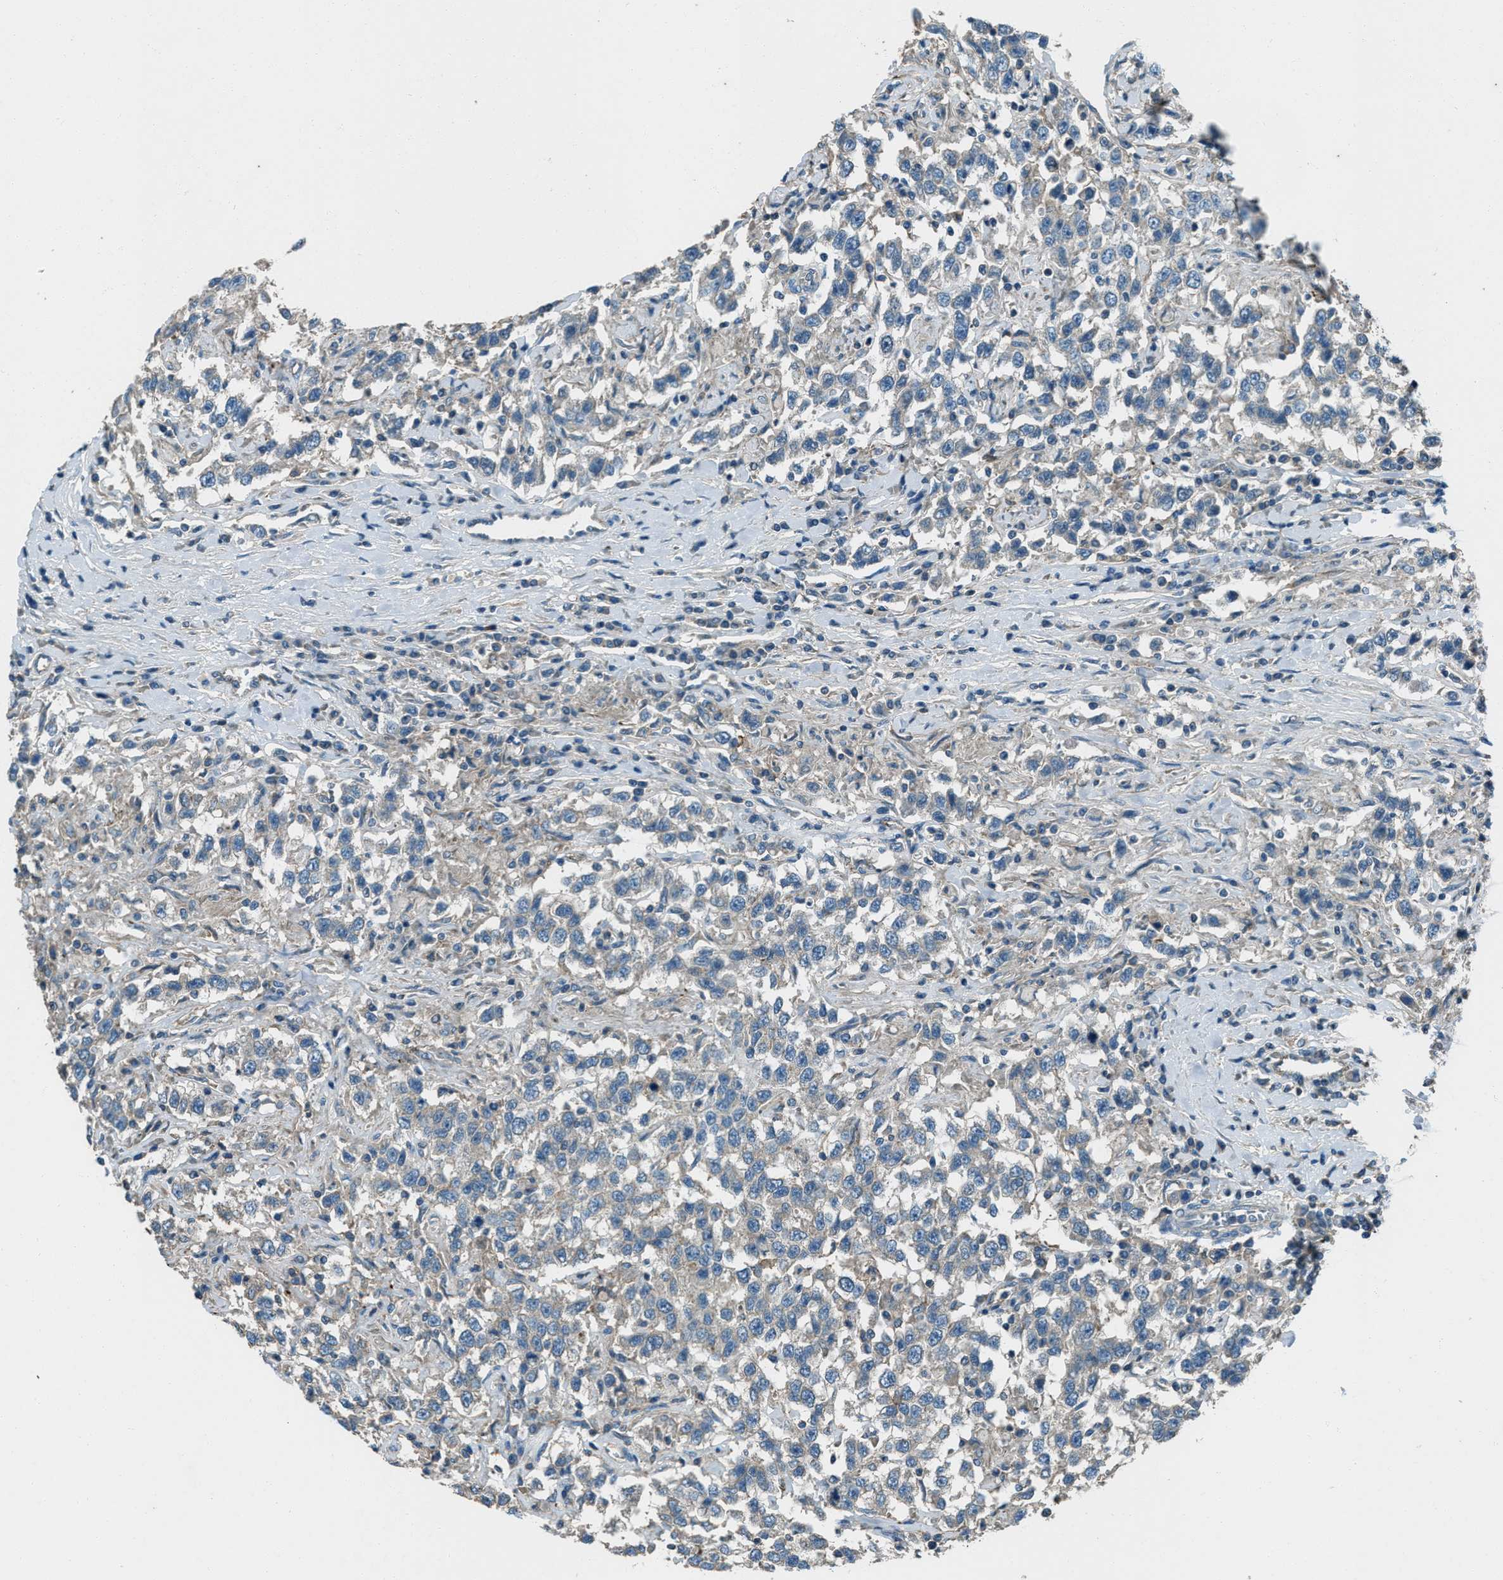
{"staining": {"intensity": "negative", "quantity": "none", "location": "none"}, "tissue": "testis cancer", "cell_type": "Tumor cells", "image_type": "cancer", "snomed": [{"axis": "morphology", "description": "Seminoma, NOS"}, {"axis": "topography", "description": "Testis"}], "caption": "High magnification brightfield microscopy of testis seminoma stained with DAB (3,3'-diaminobenzidine) (brown) and counterstained with hematoxylin (blue): tumor cells show no significant expression.", "gene": "SVIL", "patient": {"sex": "male", "age": 41}}